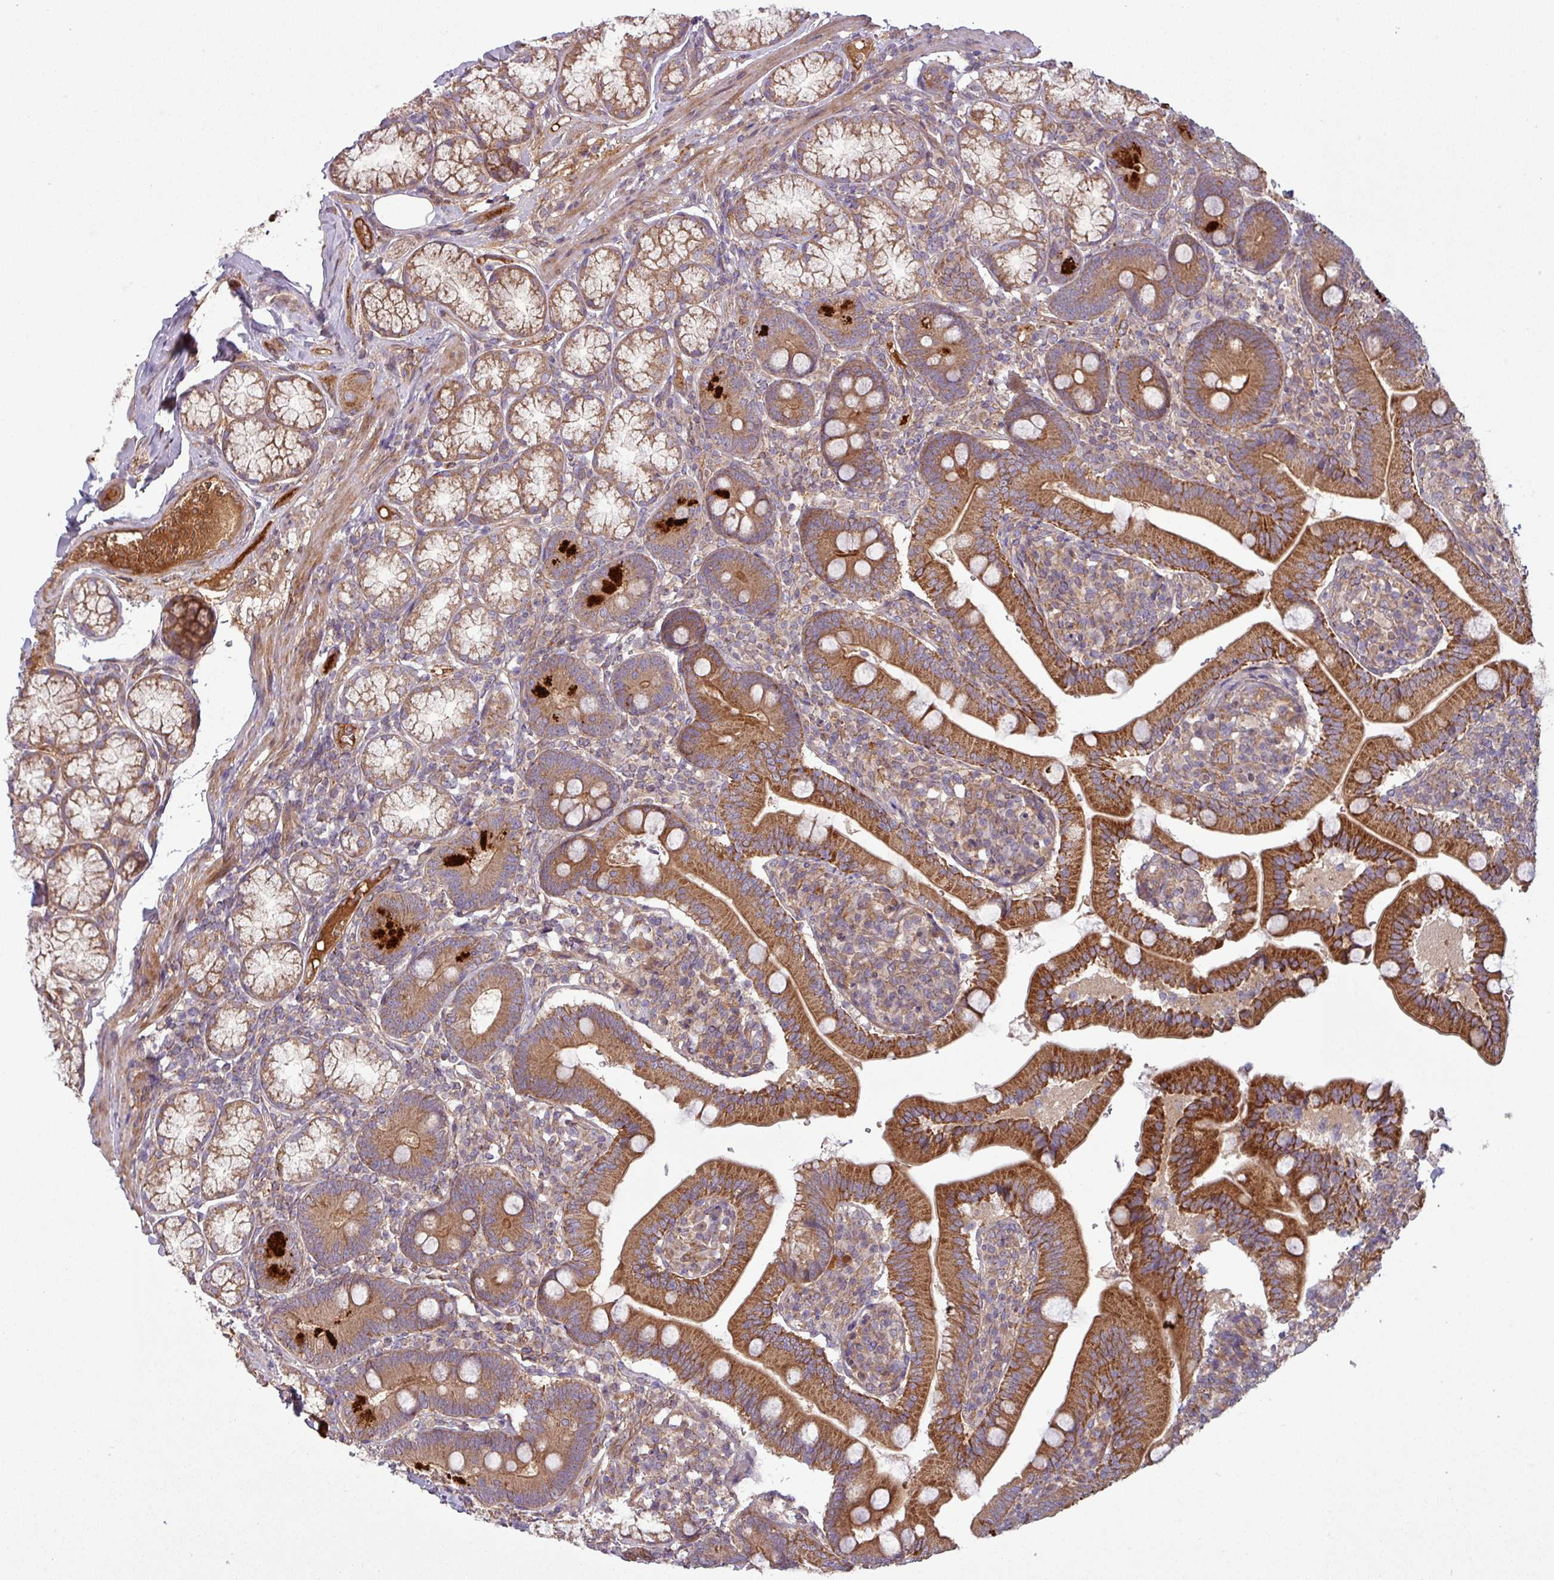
{"staining": {"intensity": "strong", "quantity": ">75%", "location": "cytoplasmic/membranous"}, "tissue": "duodenum", "cell_type": "Glandular cells", "image_type": "normal", "snomed": [{"axis": "morphology", "description": "Normal tissue, NOS"}, {"axis": "topography", "description": "Duodenum"}], "caption": "IHC of benign human duodenum shows high levels of strong cytoplasmic/membranous staining in approximately >75% of glandular cells. Nuclei are stained in blue.", "gene": "SNRNP25", "patient": {"sex": "female", "age": 67}}